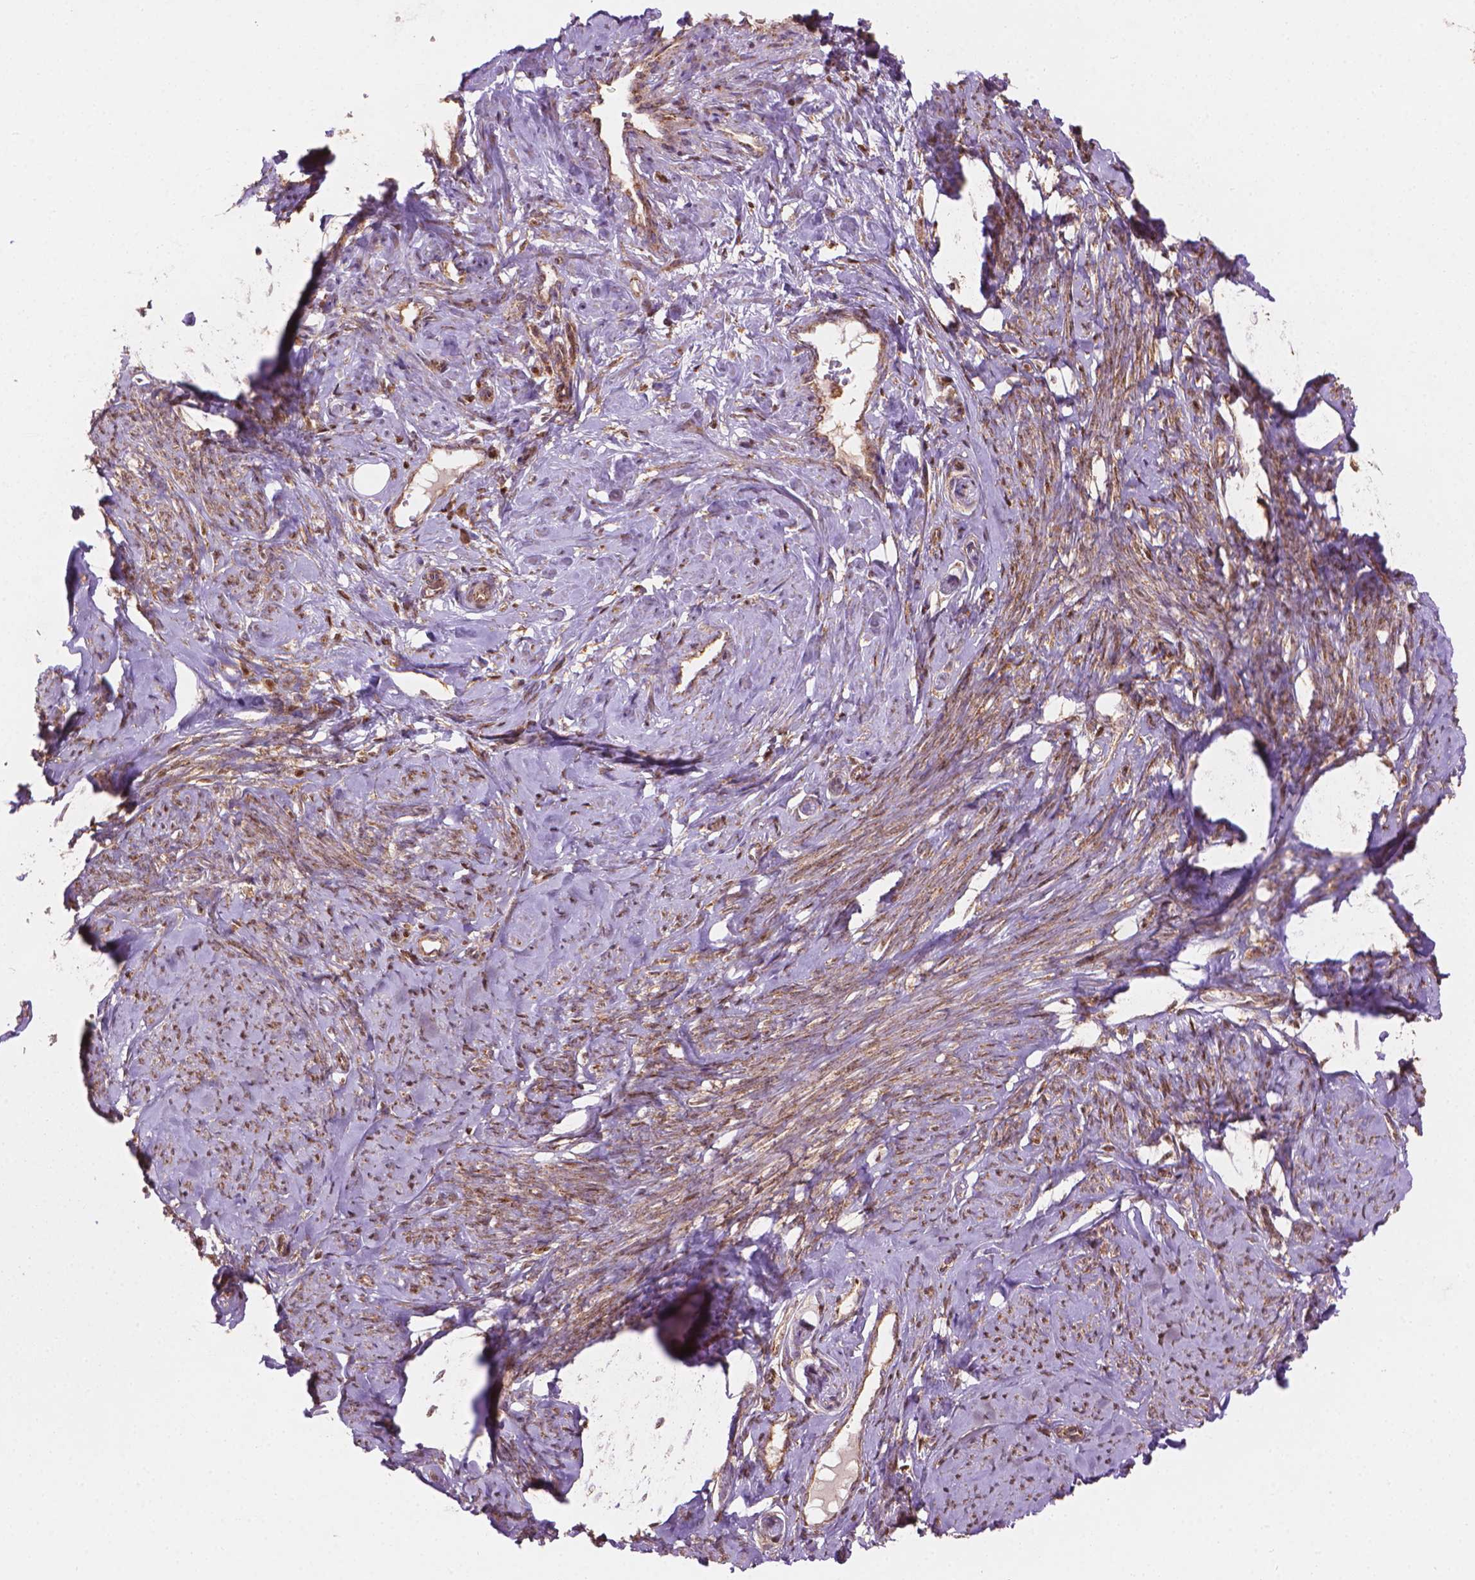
{"staining": {"intensity": "weak", "quantity": ">75%", "location": "cytoplasmic/membranous"}, "tissue": "smooth muscle", "cell_type": "Smooth muscle cells", "image_type": "normal", "snomed": [{"axis": "morphology", "description": "Normal tissue, NOS"}, {"axis": "topography", "description": "Smooth muscle"}], "caption": "Smooth muscle cells exhibit low levels of weak cytoplasmic/membranous expression in approximately >75% of cells in benign smooth muscle. (brown staining indicates protein expression, while blue staining denotes nuclei).", "gene": "VARS2", "patient": {"sex": "female", "age": 48}}